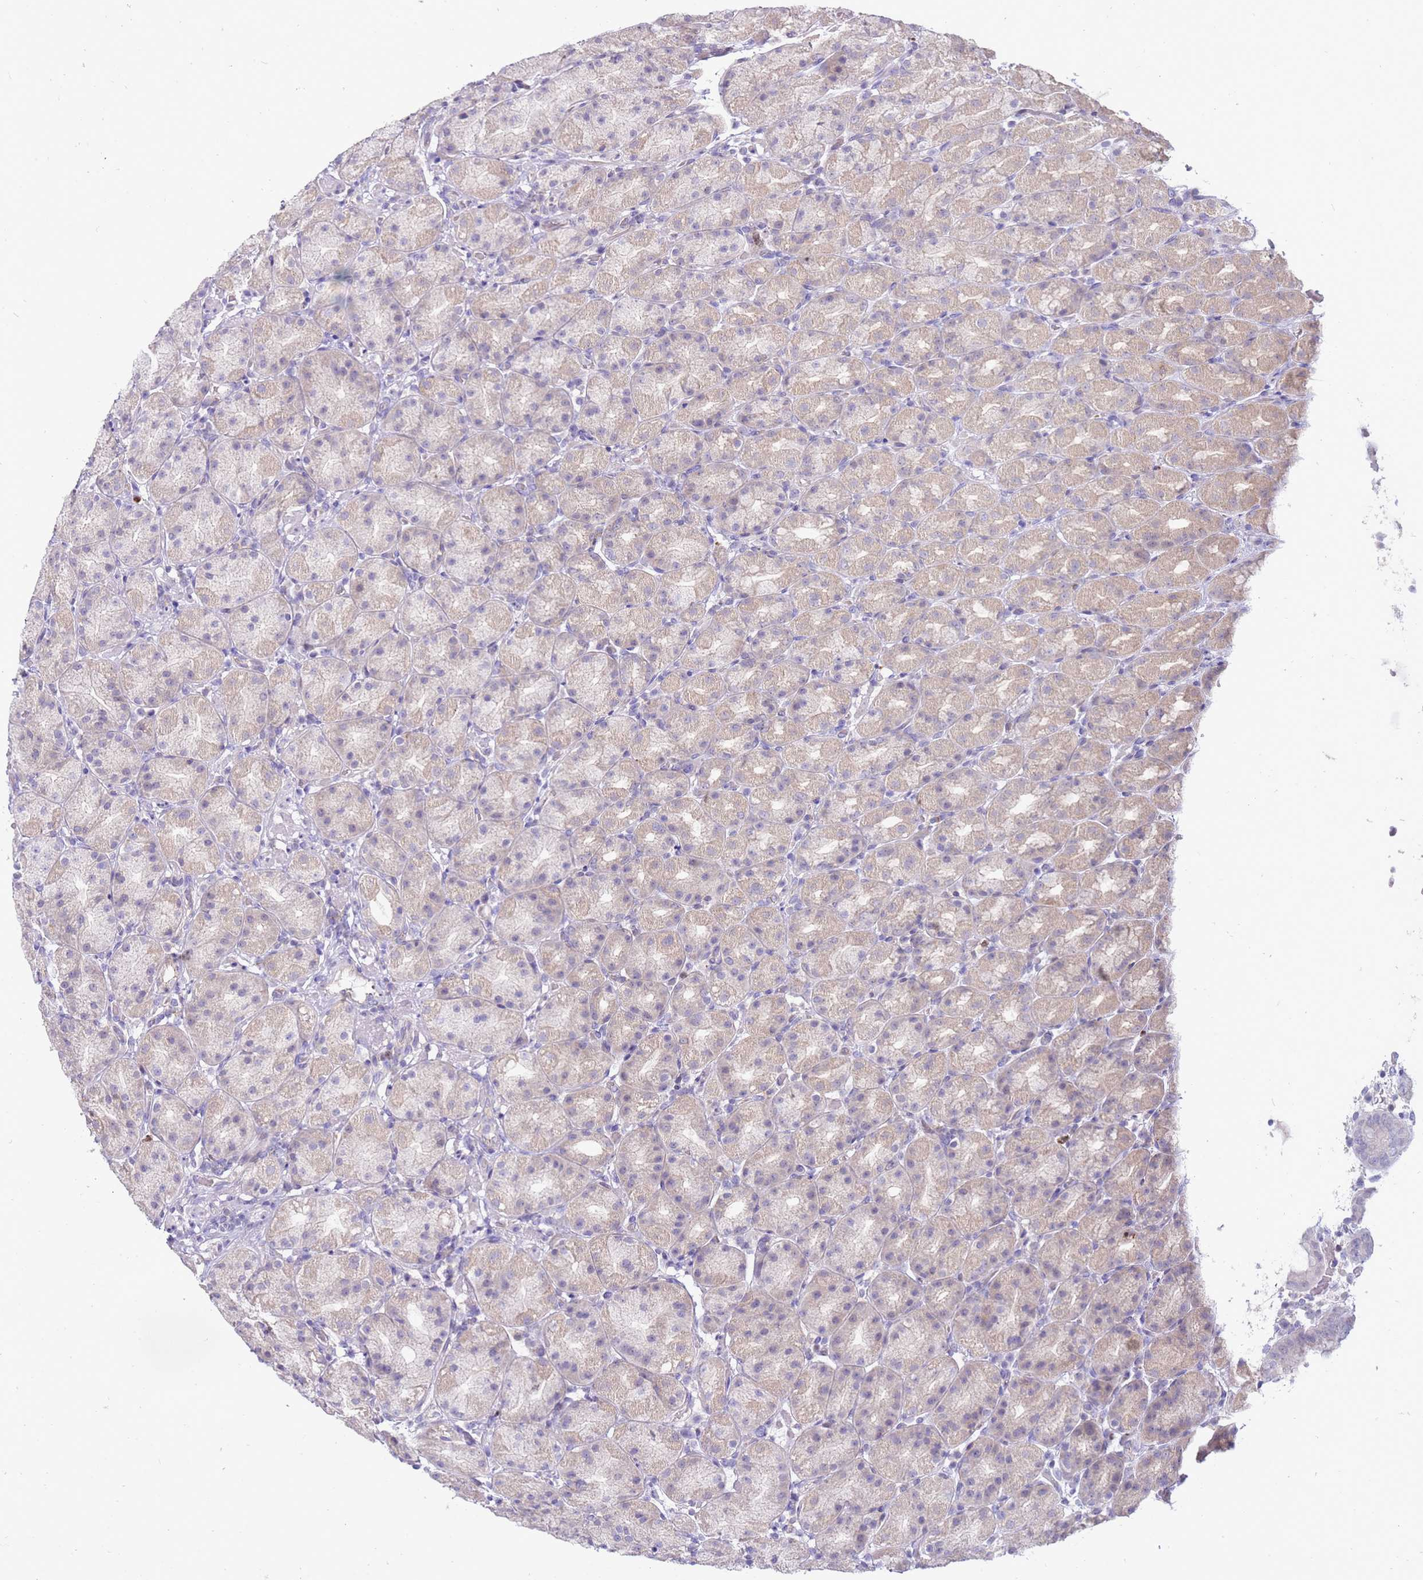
{"staining": {"intensity": "negative", "quantity": "none", "location": "none"}, "tissue": "stomach", "cell_type": "Glandular cells", "image_type": "normal", "snomed": [{"axis": "morphology", "description": "Normal tissue, NOS"}, {"axis": "topography", "description": "Stomach, upper"}, {"axis": "topography", "description": "Stomach"}], "caption": "Stomach stained for a protein using IHC displays no staining glandular cells.", "gene": "STK25", "patient": {"sex": "male", "age": 68}}